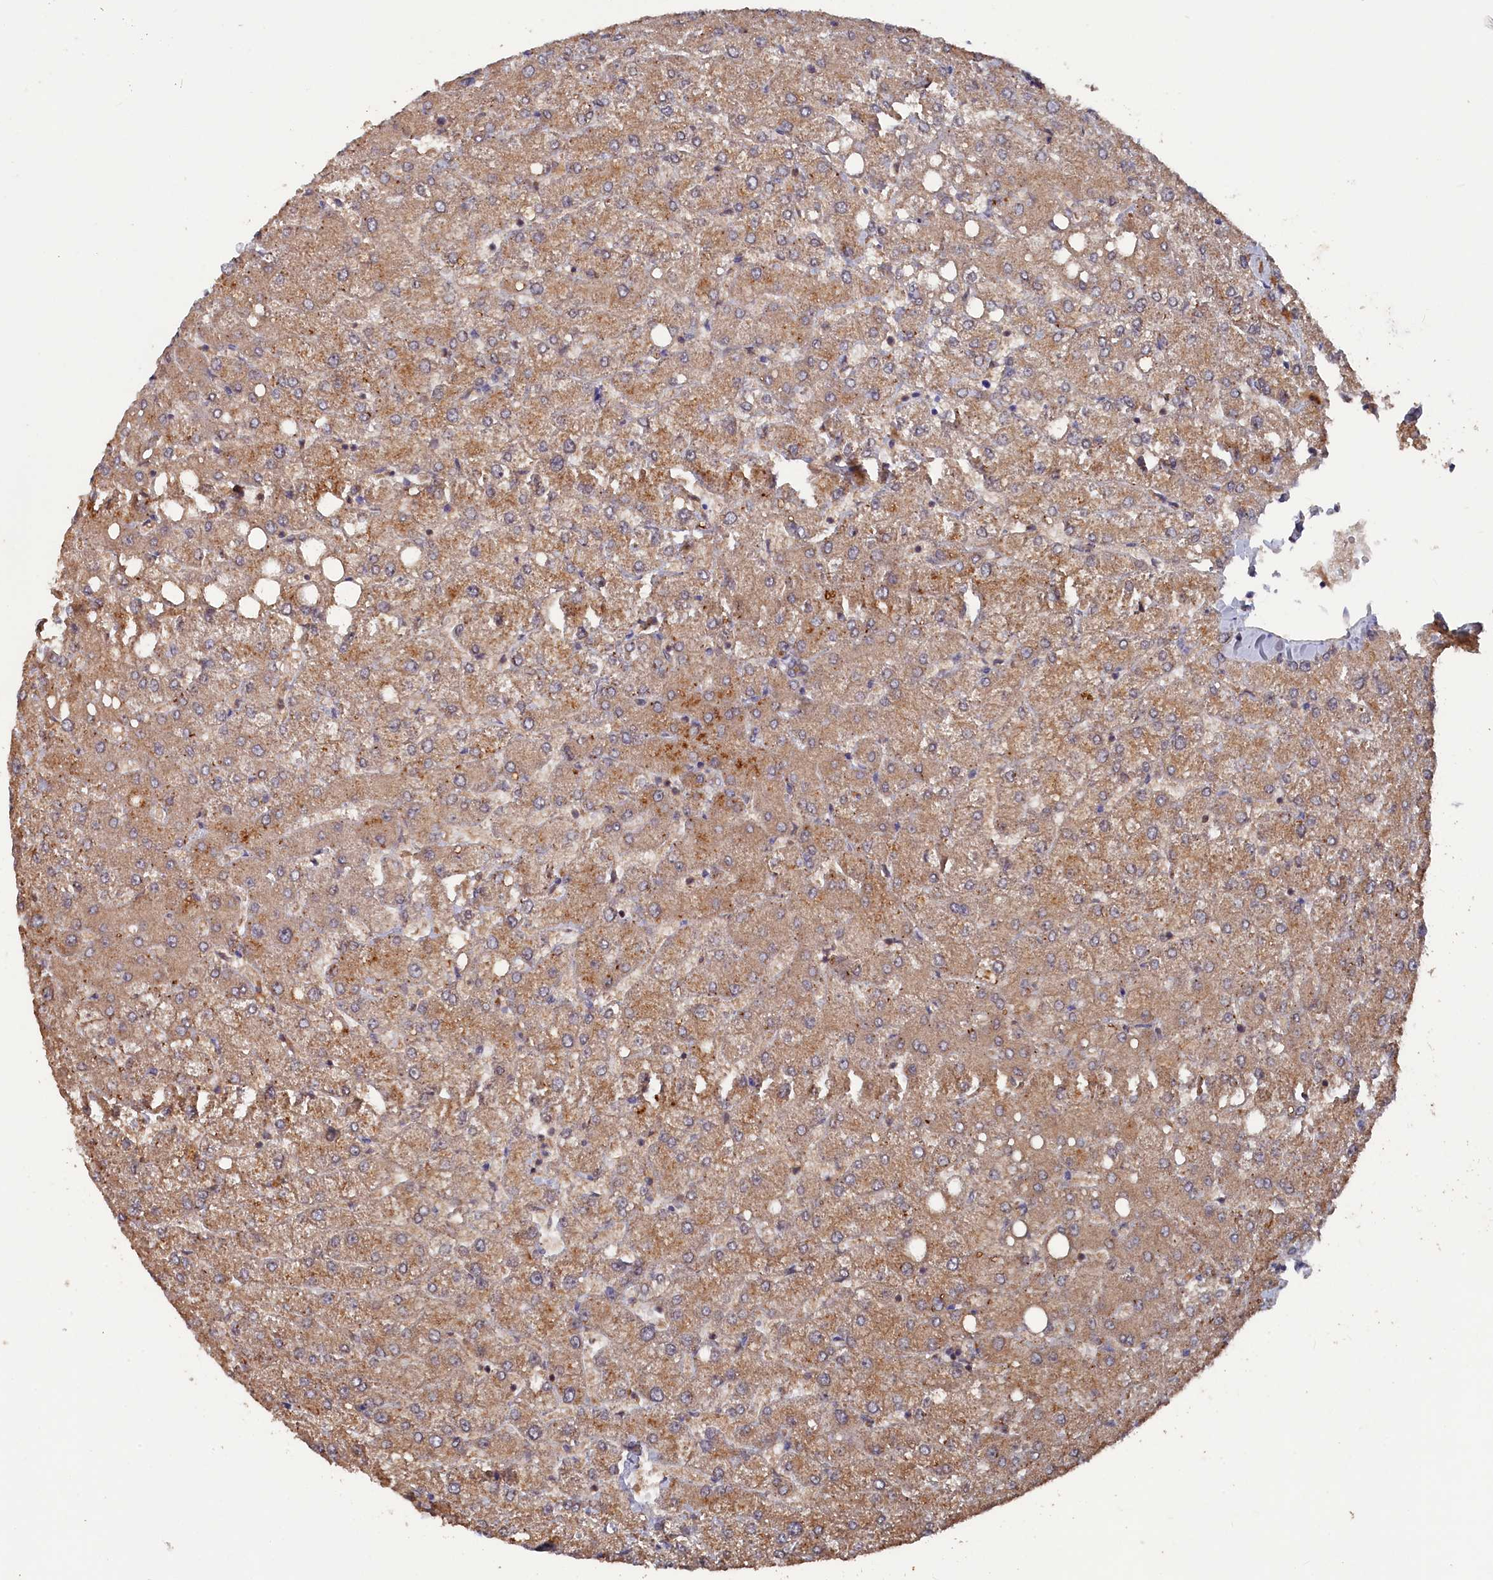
{"staining": {"intensity": "weak", "quantity": "<25%", "location": "cytoplasmic/membranous"}, "tissue": "liver", "cell_type": "Cholangiocytes", "image_type": "normal", "snomed": [{"axis": "morphology", "description": "Normal tissue, NOS"}, {"axis": "topography", "description": "Liver"}], "caption": "This is a micrograph of IHC staining of unremarkable liver, which shows no staining in cholangiocytes.", "gene": "TMC5", "patient": {"sex": "female", "age": 54}}